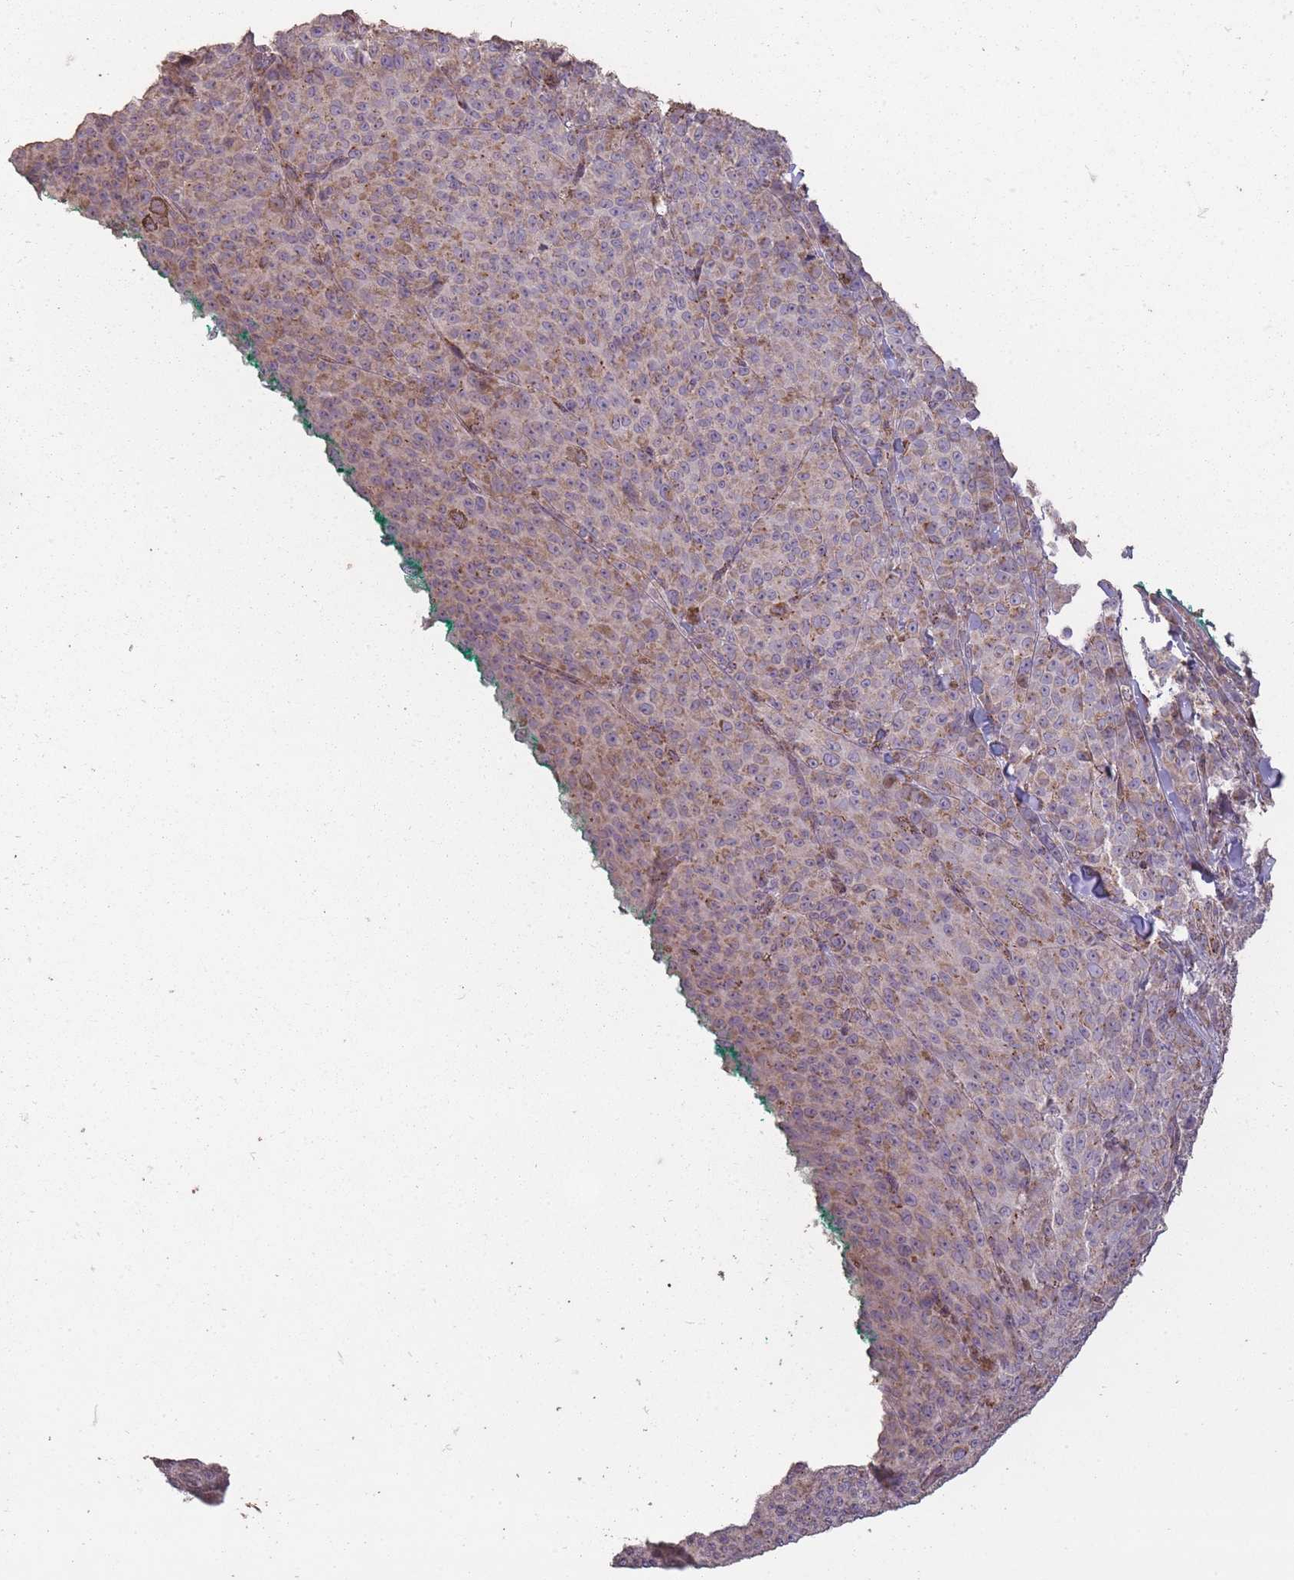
{"staining": {"intensity": "moderate", "quantity": "<25%", "location": "cytoplasmic/membranous"}, "tissue": "melanoma", "cell_type": "Tumor cells", "image_type": "cancer", "snomed": [{"axis": "morphology", "description": "Malignant melanoma, NOS"}, {"axis": "topography", "description": "Skin"}], "caption": "IHC photomicrograph of neoplastic tissue: human melanoma stained using IHC demonstrates low levels of moderate protein expression localized specifically in the cytoplasmic/membranous of tumor cells, appearing as a cytoplasmic/membranous brown color.", "gene": "CNOT8", "patient": {"sex": "female", "age": 52}}